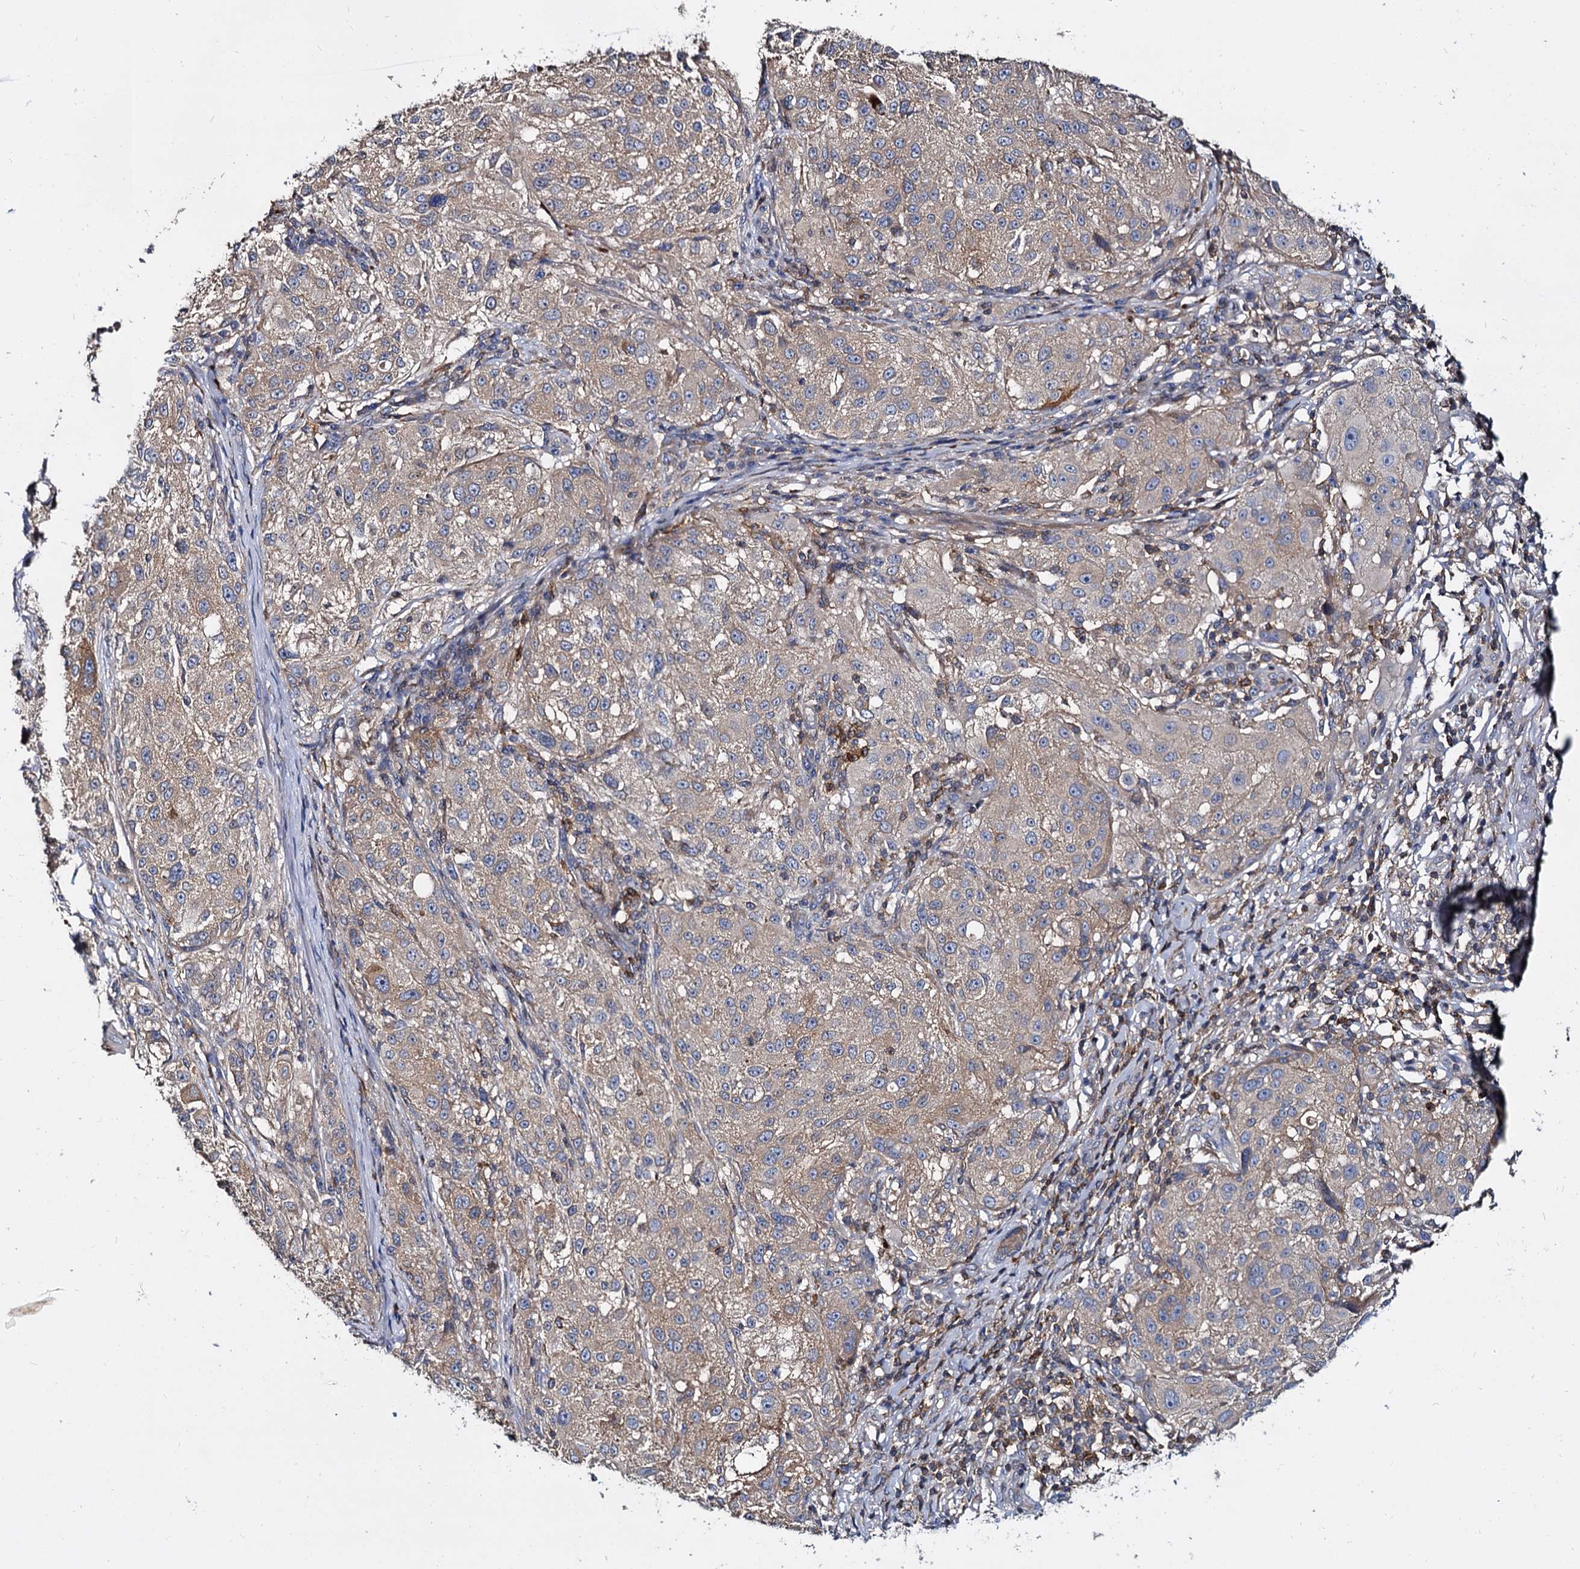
{"staining": {"intensity": "weak", "quantity": "25%-75%", "location": "cytoplasmic/membranous"}, "tissue": "melanoma", "cell_type": "Tumor cells", "image_type": "cancer", "snomed": [{"axis": "morphology", "description": "Necrosis, NOS"}, {"axis": "morphology", "description": "Malignant melanoma, NOS"}, {"axis": "topography", "description": "Skin"}], "caption": "Protein expression analysis of human melanoma reveals weak cytoplasmic/membranous staining in about 25%-75% of tumor cells.", "gene": "ANKRD13A", "patient": {"sex": "female", "age": 87}}